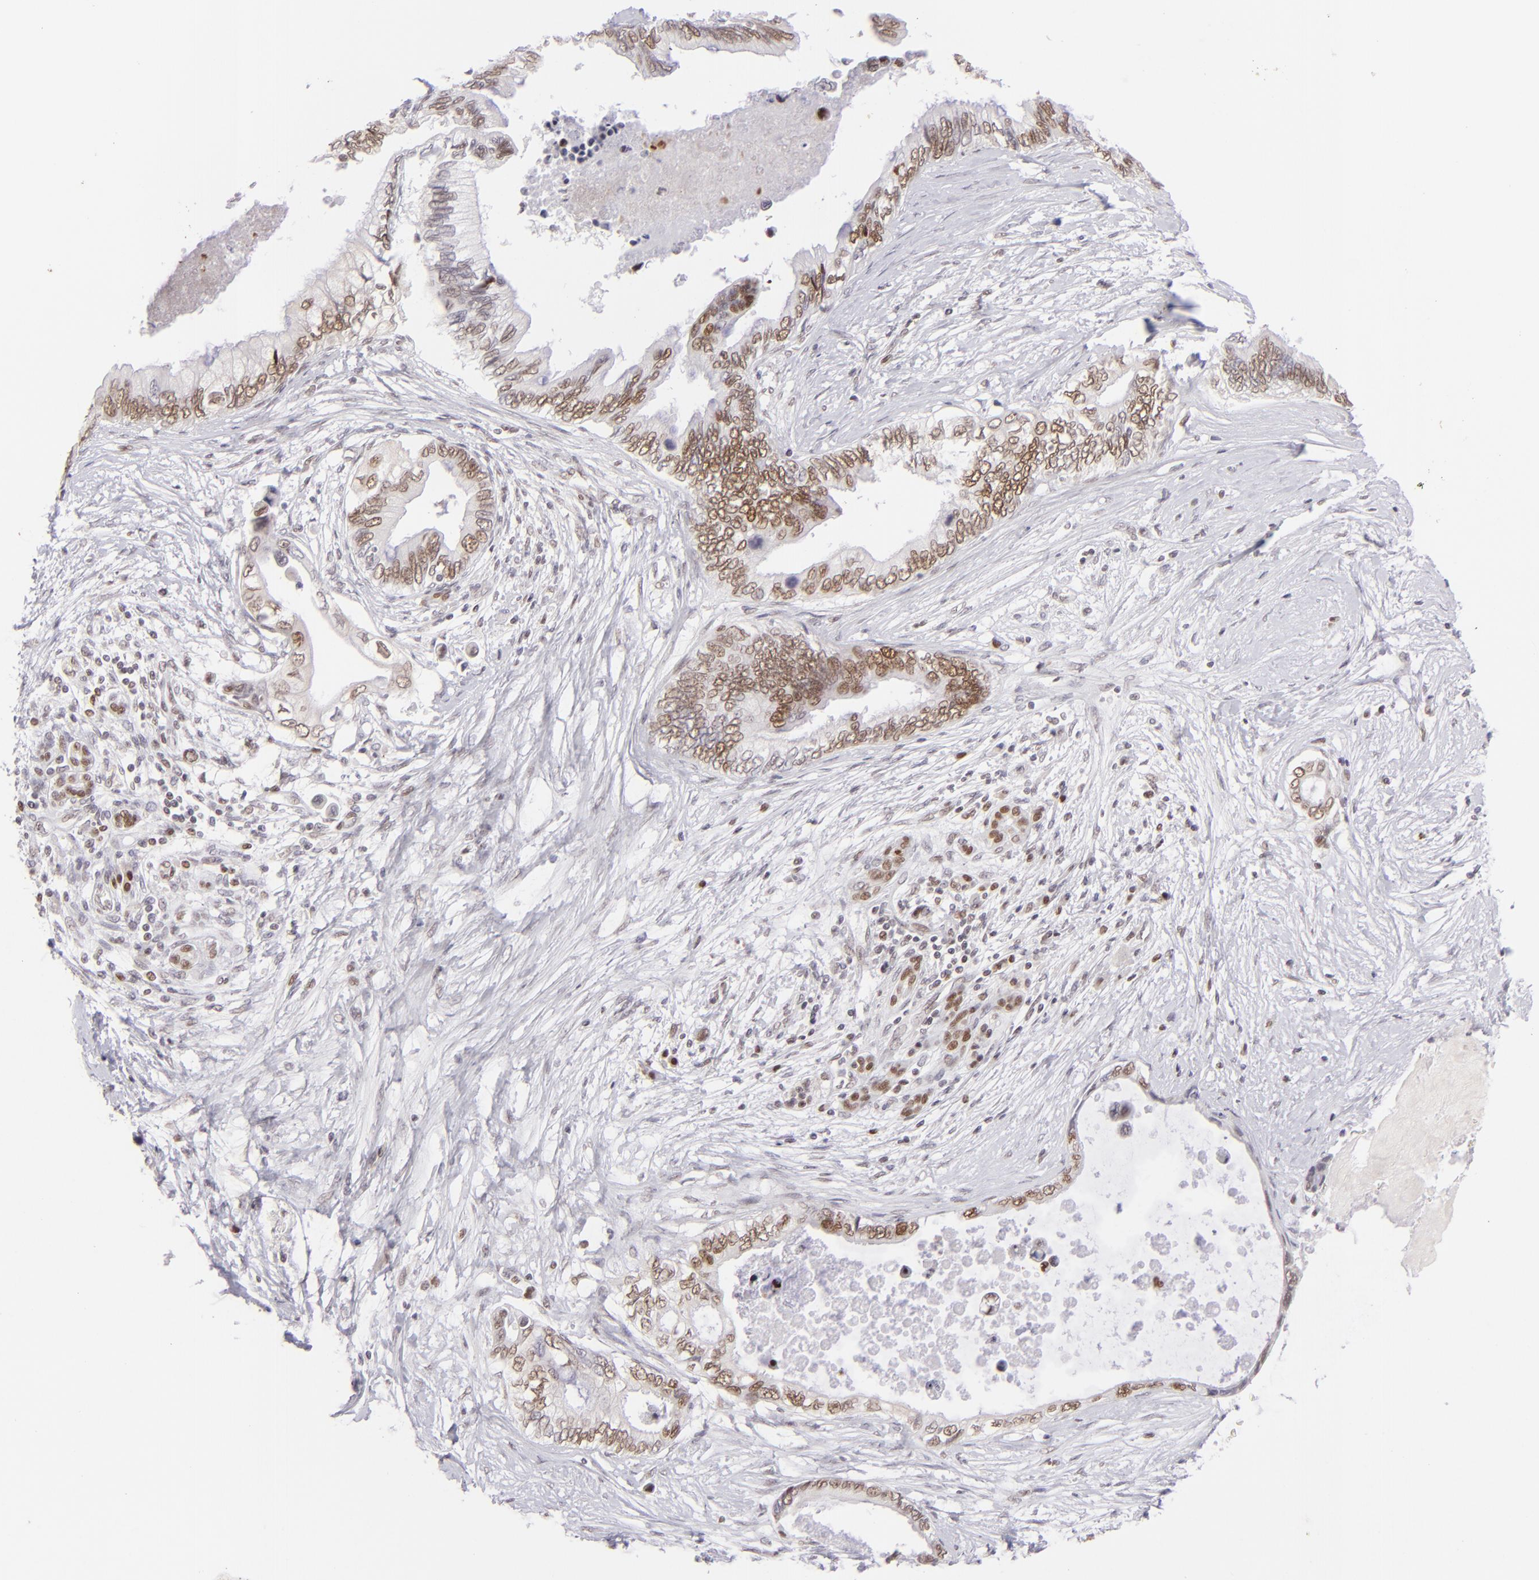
{"staining": {"intensity": "moderate", "quantity": "25%-75%", "location": "nuclear"}, "tissue": "pancreatic cancer", "cell_type": "Tumor cells", "image_type": "cancer", "snomed": [{"axis": "morphology", "description": "Adenocarcinoma, NOS"}, {"axis": "topography", "description": "Pancreas"}], "caption": "Protein staining displays moderate nuclear positivity in about 25%-75% of tumor cells in pancreatic cancer (adenocarcinoma).", "gene": "POU2F1", "patient": {"sex": "female", "age": 66}}